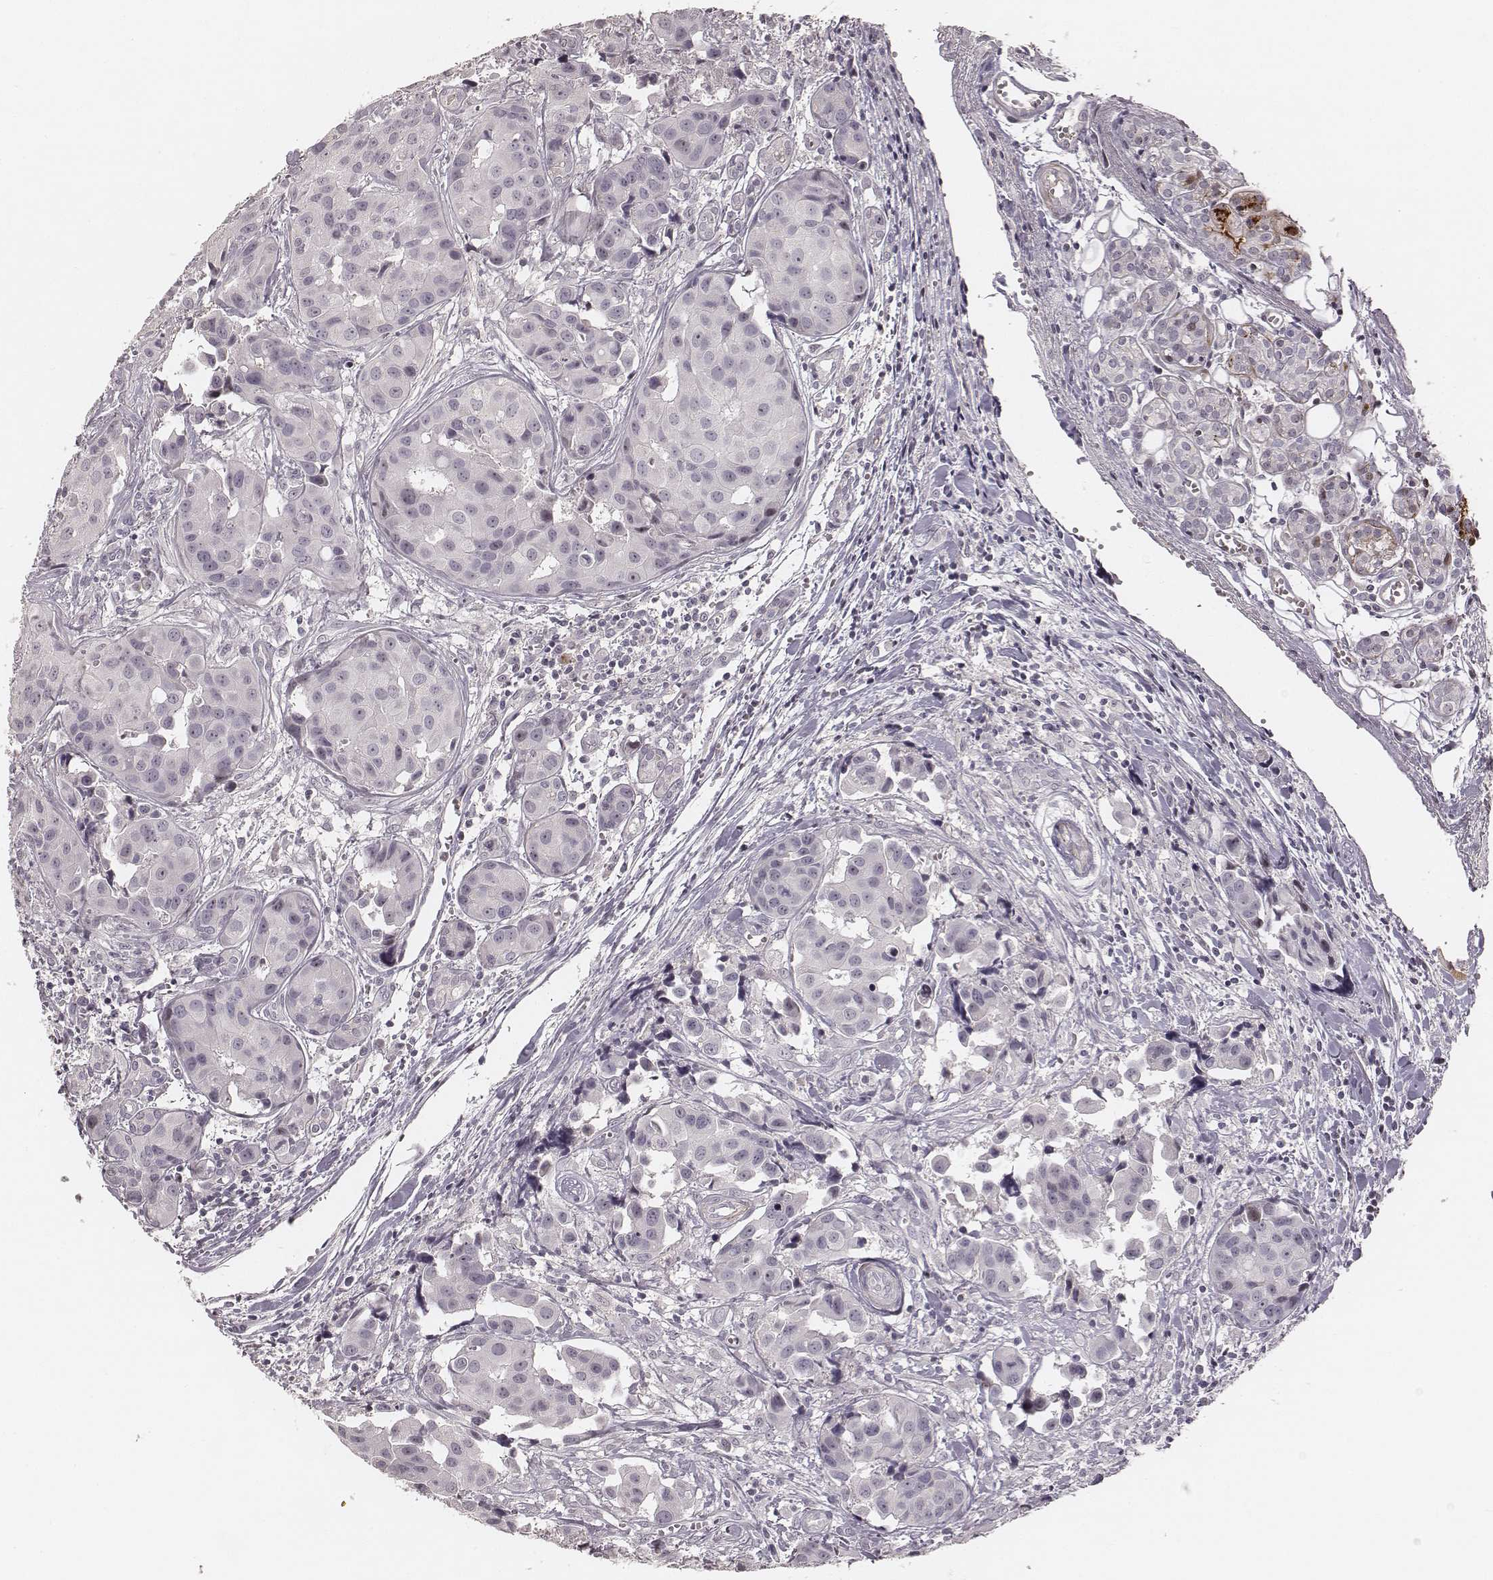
{"staining": {"intensity": "negative", "quantity": "none", "location": "none"}, "tissue": "head and neck cancer", "cell_type": "Tumor cells", "image_type": "cancer", "snomed": [{"axis": "morphology", "description": "Adenocarcinoma, NOS"}, {"axis": "topography", "description": "Head-Neck"}], "caption": "High power microscopy micrograph of an immunohistochemistry histopathology image of adenocarcinoma (head and neck), revealing no significant expression in tumor cells.", "gene": "MADCAM1", "patient": {"sex": "male", "age": 76}}